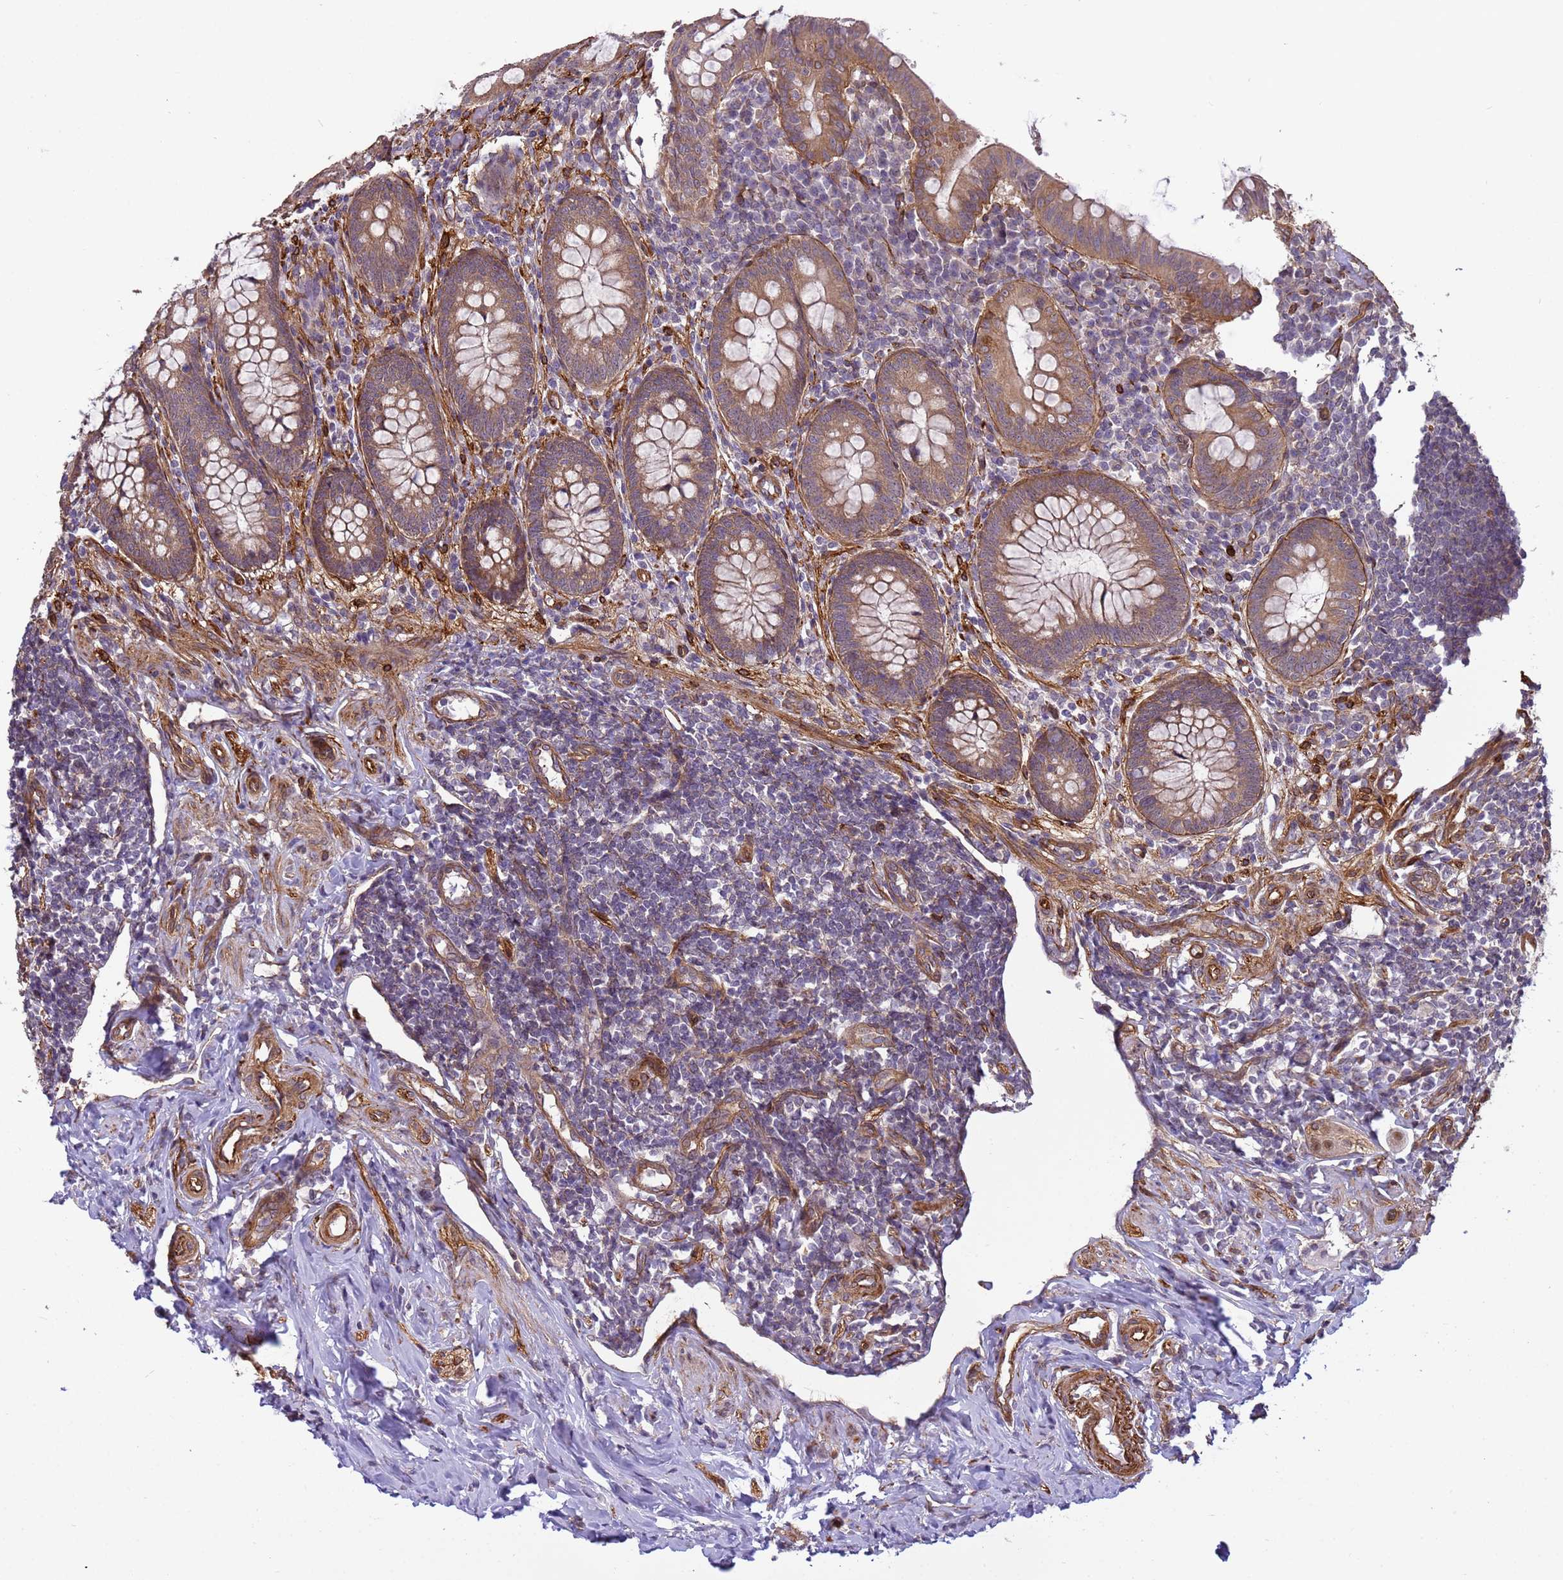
{"staining": {"intensity": "moderate", "quantity": ">75%", "location": "cytoplasmic/membranous"}, "tissue": "appendix", "cell_type": "Glandular cells", "image_type": "normal", "snomed": [{"axis": "morphology", "description": "Normal tissue, NOS"}, {"axis": "topography", "description": "Appendix"}], "caption": "Protein staining of benign appendix reveals moderate cytoplasmic/membranous expression in about >75% of glandular cells.", "gene": "ITGB4", "patient": {"sex": "female", "age": 33}}